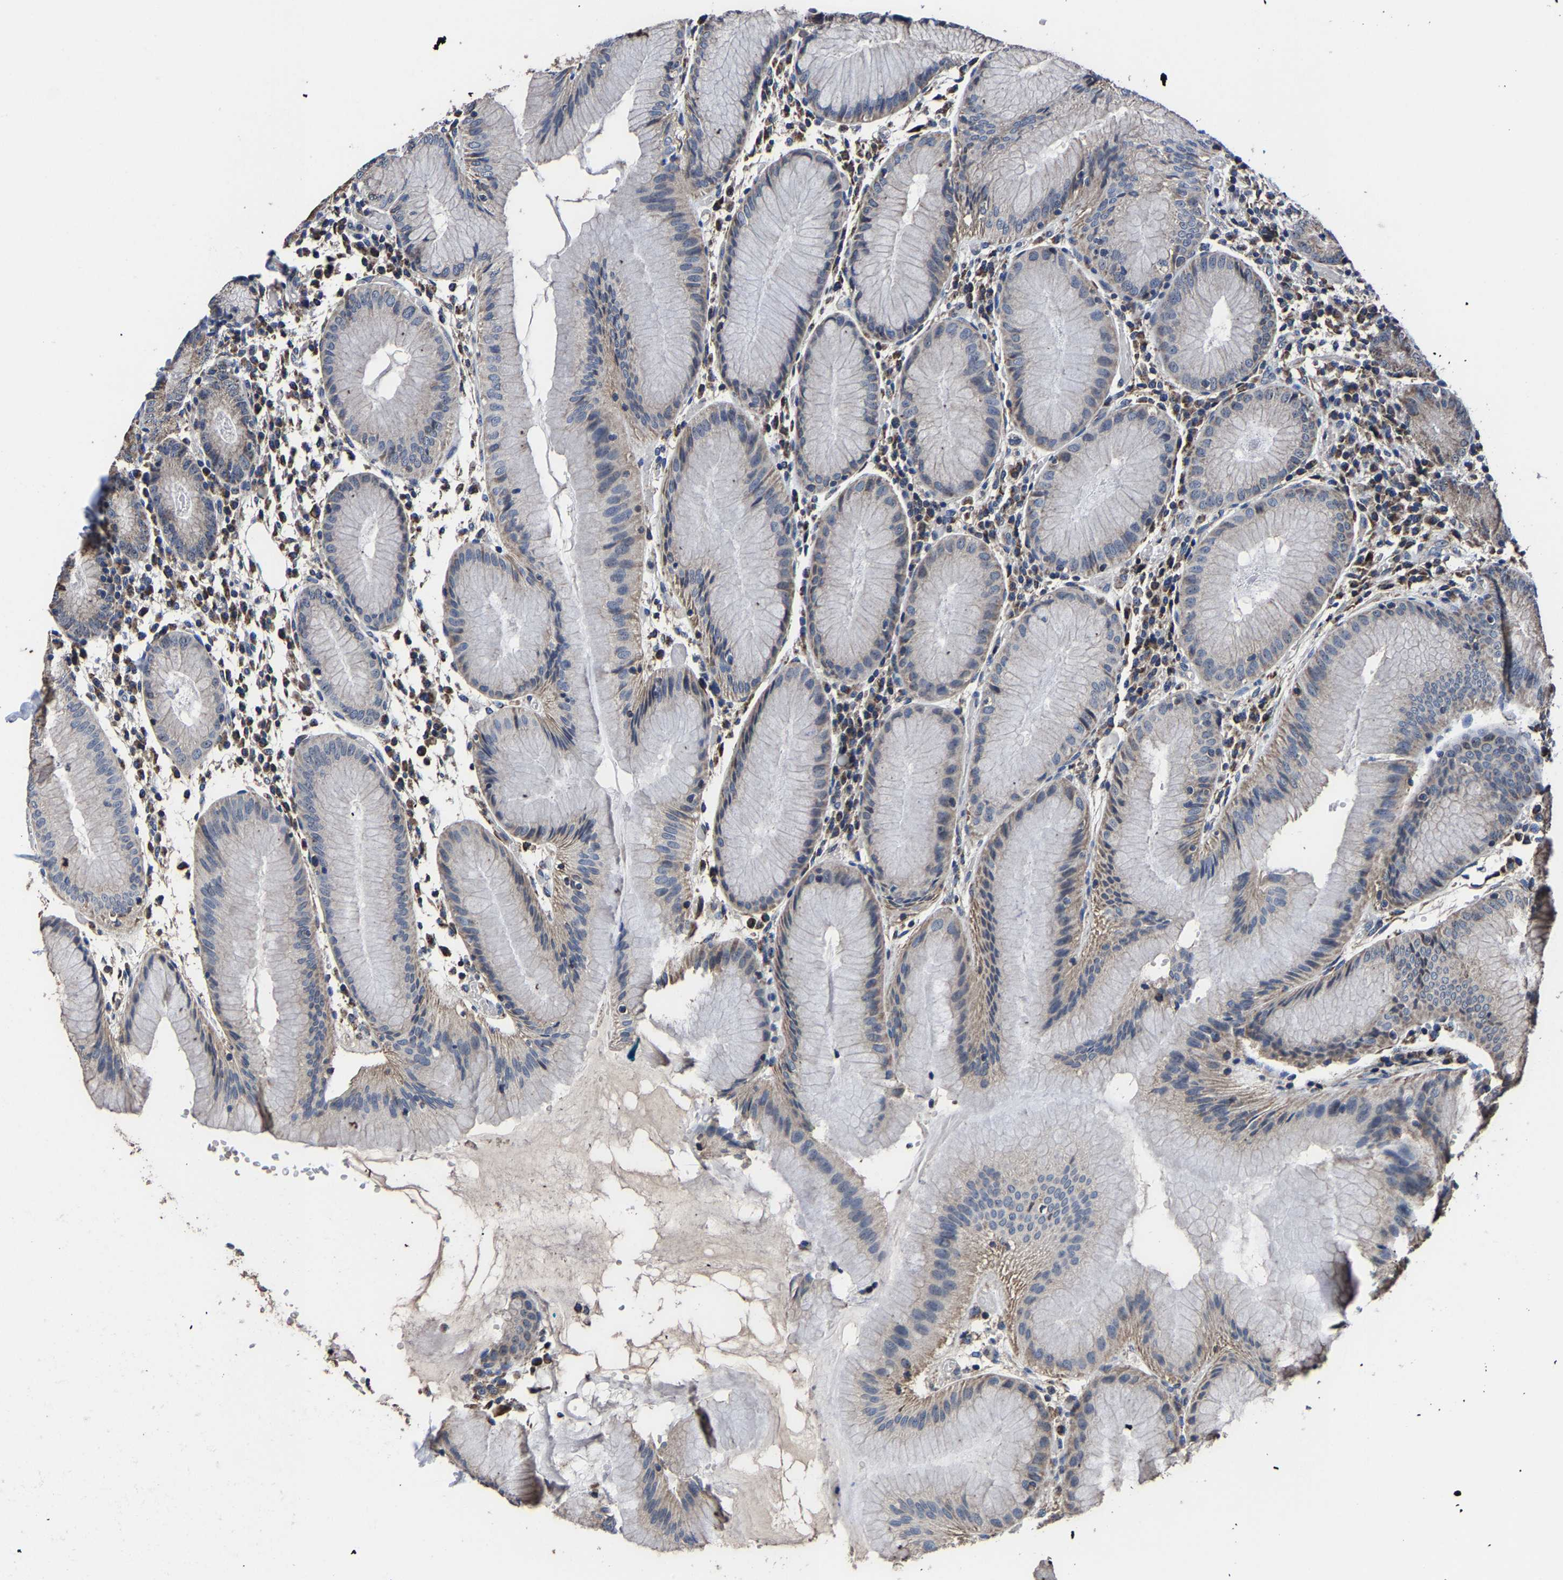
{"staining": {"intensity": "moderate", "quantity": "25%-75%", "location": "cytoplasmic/membranous"}, "tissue": "stomach", "cell_type": "Glandular cells", "image_type": "normal", "snomed": [{"axis": "morphology", "description": "Normal tissue, NOS"}, {"axis": "topography", "description": "Stomach"}, {"axis": "topography", "description": "Stomach, lower"}], "caption": "The immunohistochemical stain highlights moderate cytoplasmic/membranous positivity in glandular cells of unremarkable stomach.", "gene": "ZCCHC7", "patient": {"sex": "female", "age": 75}}